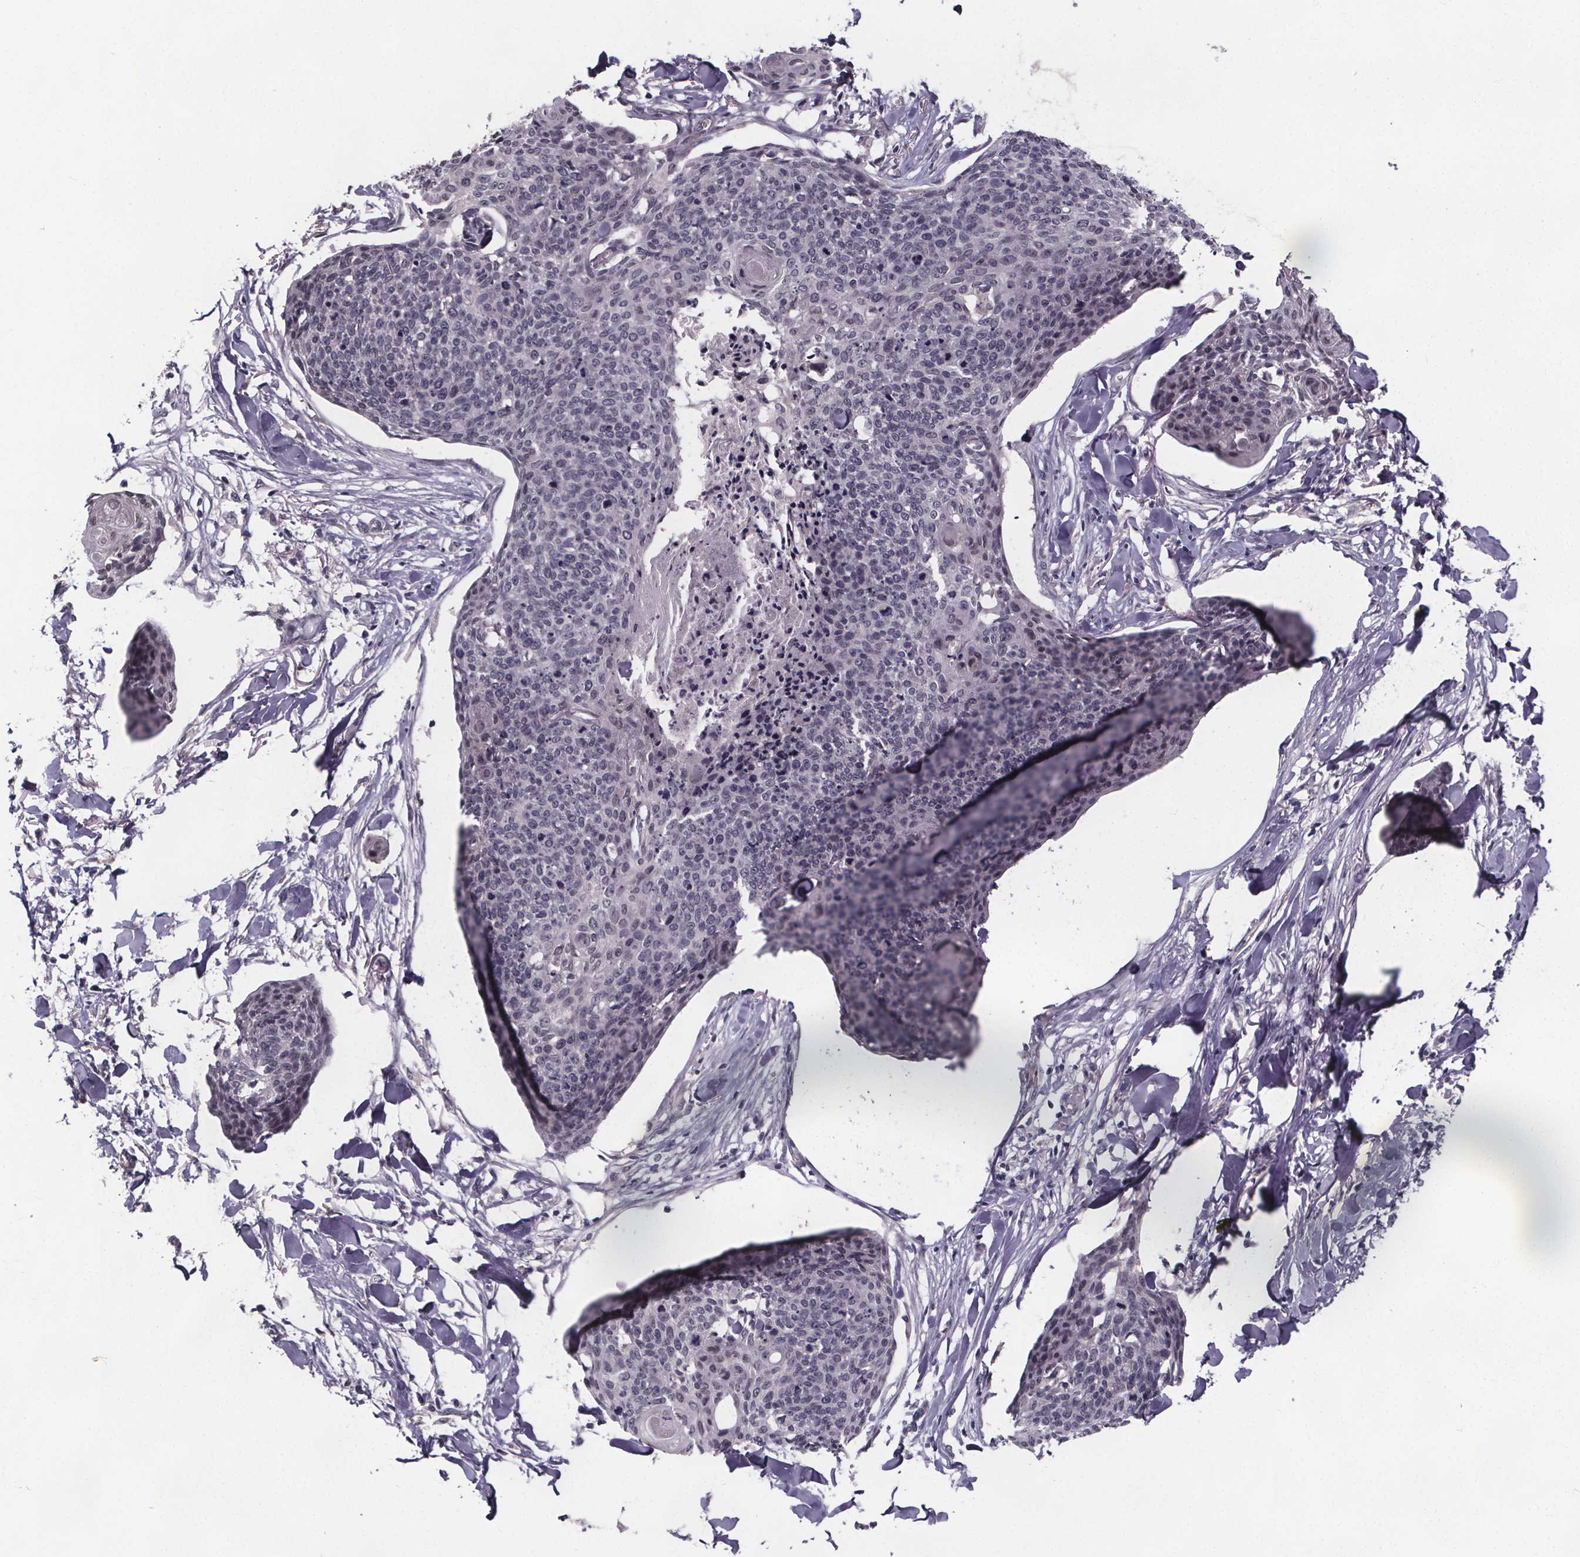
{"staining": {"intensity": "negative", "quantity": "none", "location": "none"}, "tissue": "skin cancer", "cell_type": "Tumor cells", "image_type": "cancer", "snomed": [{"axis": "morphology", "description": "Squamous cell carcinoma, NOS"}, {"axis": "topography", "description": "Skin"}, {"axis": "topography", "description": "Vulva"}], "caption": "Immunohistochemistry (IHC) histopathology image of neoplastic tissue: human squamous cell carcinoma (skin) stained with DAB (3,3'-diaminobenzidine) shows no significant protein expression in tumor cells. (DAB IHC with hematoxylin counter stain).", "gene": "FAM181B", "patient": {"sex": "female", "age": 75}}